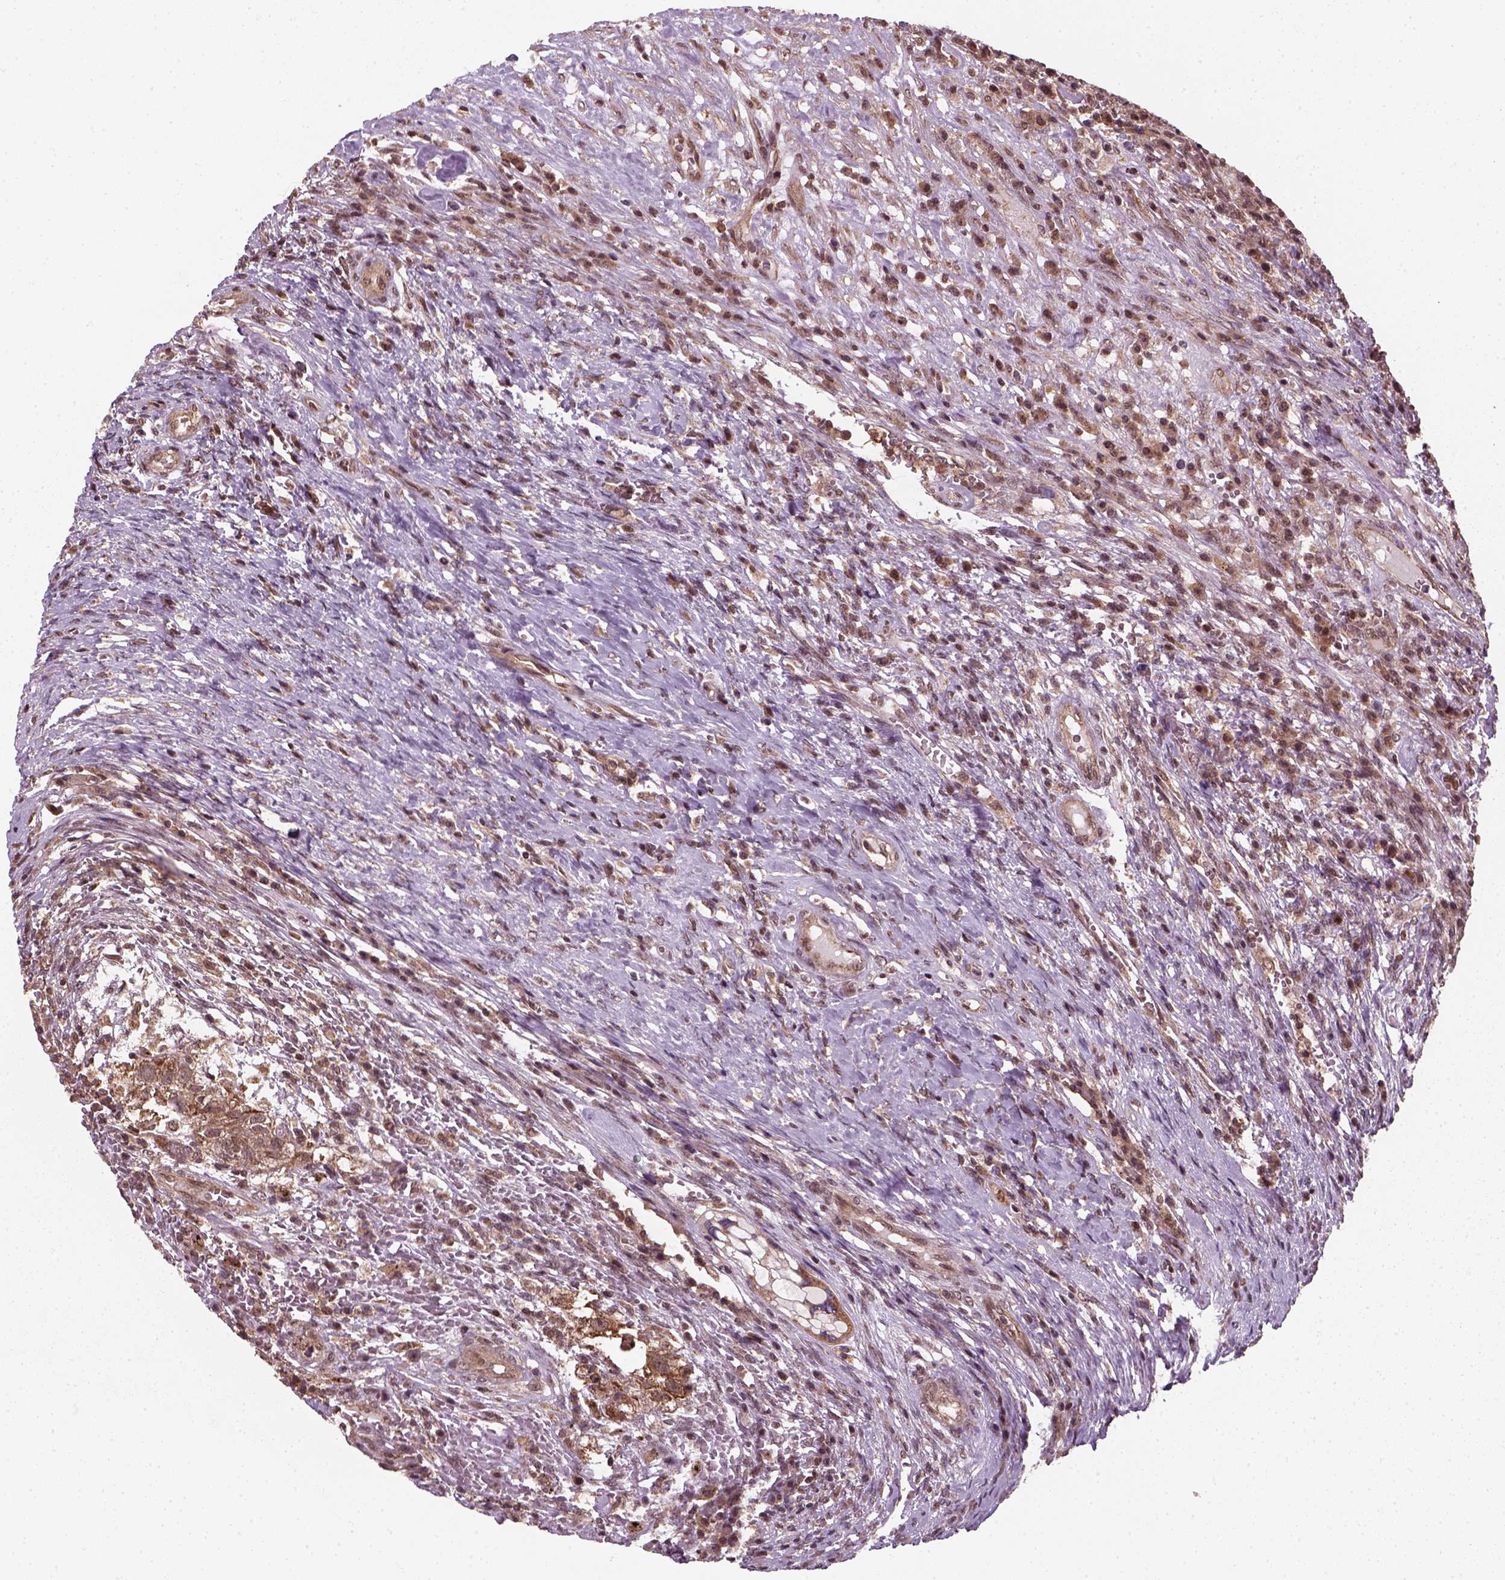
{"staining": {"intensity": "moderate", "quantity": ">75%", "location": "cytoplasmic/membranous"}, "tissue": "testis cancer", "cell_type": "Tumor cells", "image_type": "cancer", "snomed": [{"axis": "morphology", "description": "Carcinoma, Embryonal, NOS"}, {"axis": "topography", "description": "Testis"}], "caption": "Protein expression analysis of embryonal carcinoma (testis) reveals moderate cytoplasmic/membranous positivity in about >75% of tumor cells.", "gene": "NUDT9", "patient": {"sex": "male", "age": 26}}